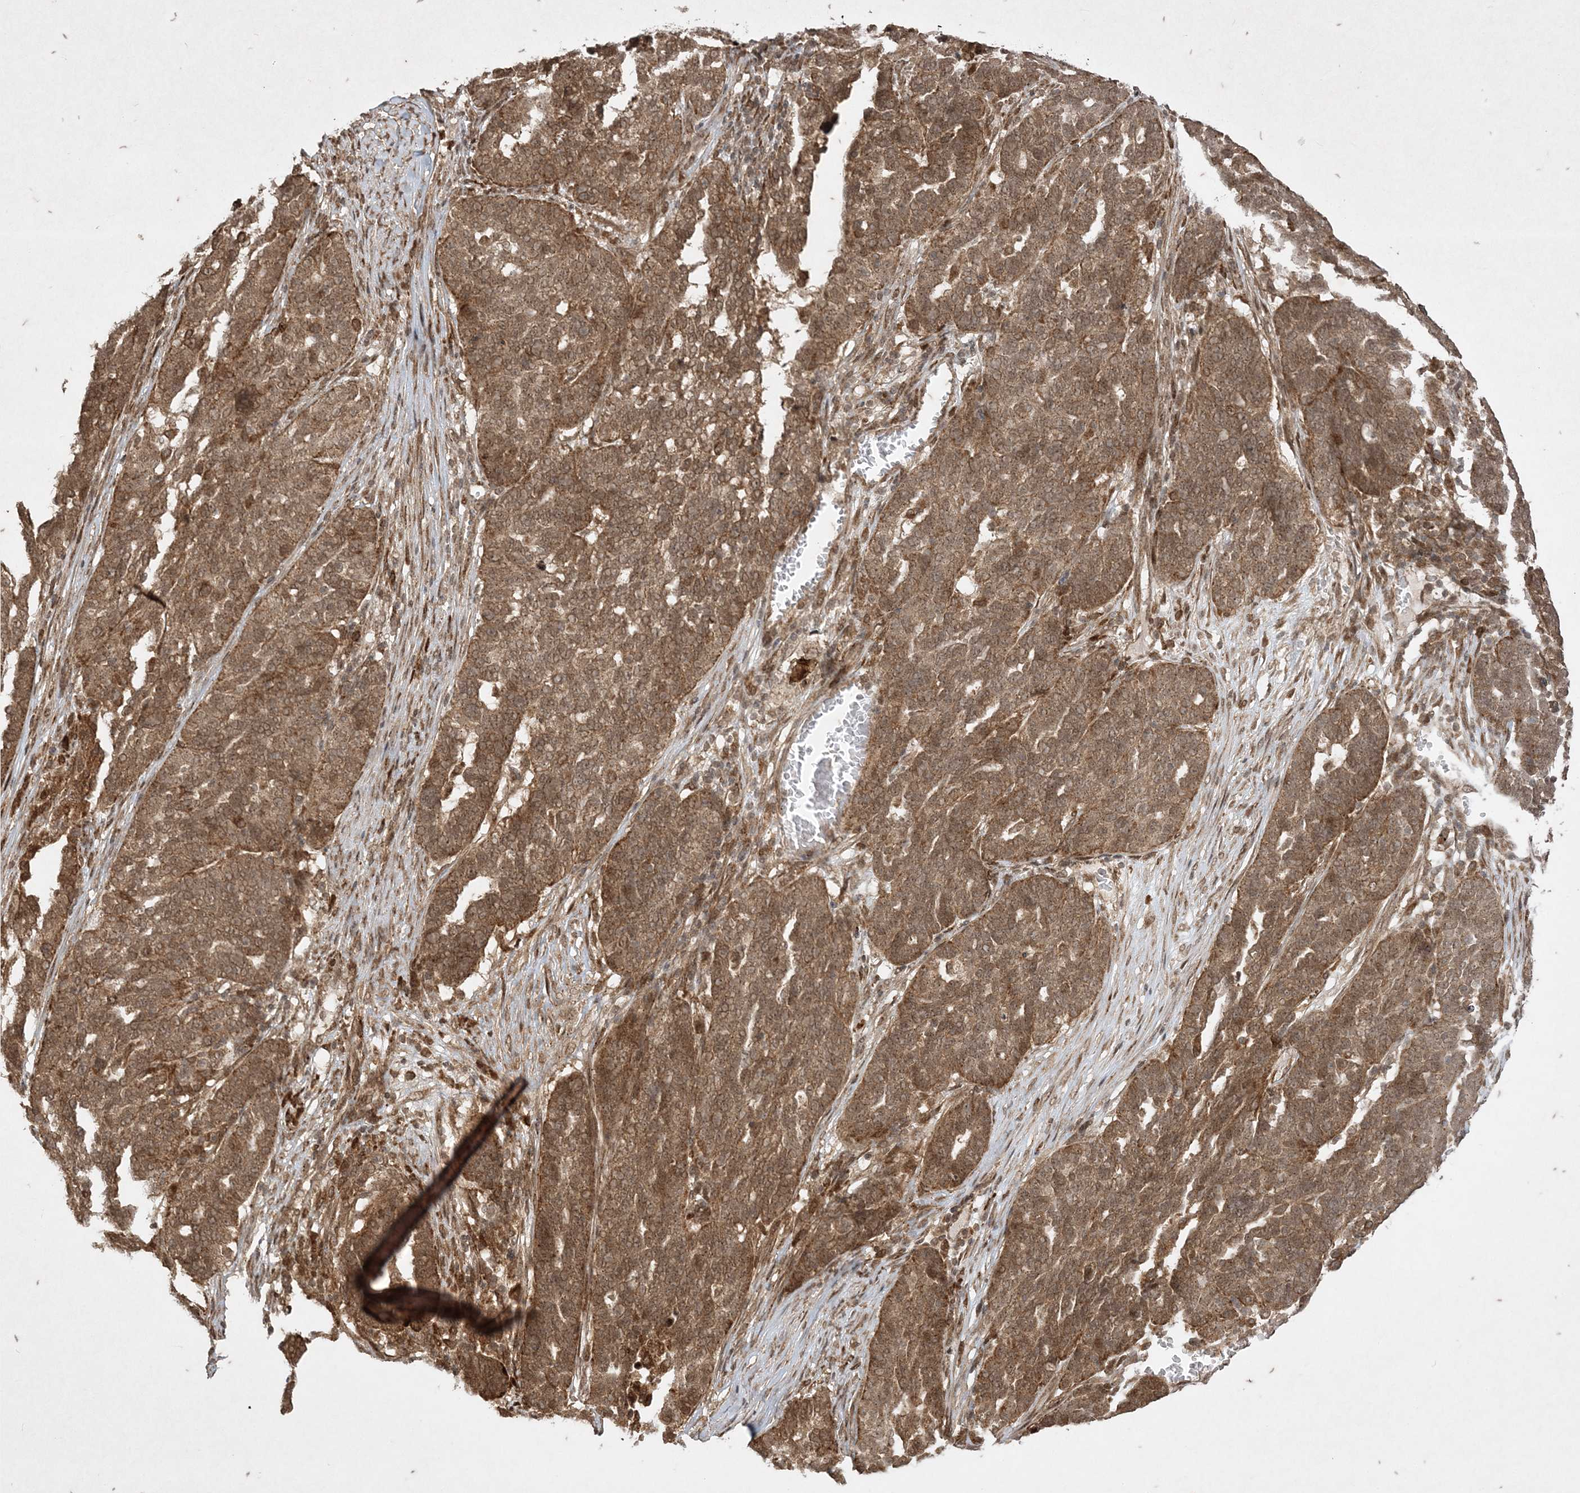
{"staining": {"intensity": "moderate", "quantity": ">75%", "location": "cytoplasmic/membranous"}, "tissue": "ovarian cancer", "cell_type": "Tumor cells", "image_type": "cancer", "snomed": [{"axis": "morphology", "description": "Cystadenocarcinoma, serous, NOS"}, {"axis": "topography", "description": "Ovary"}], "caption": "Tumor cells reveal medium levels of moderate cytoplasmic/membranous staining in approximately >75% of cells in ovarian cancer (serous cystadenocarcinoma).", "gene": "RRAS", "patient": {"sex": "female", "age": 59}}